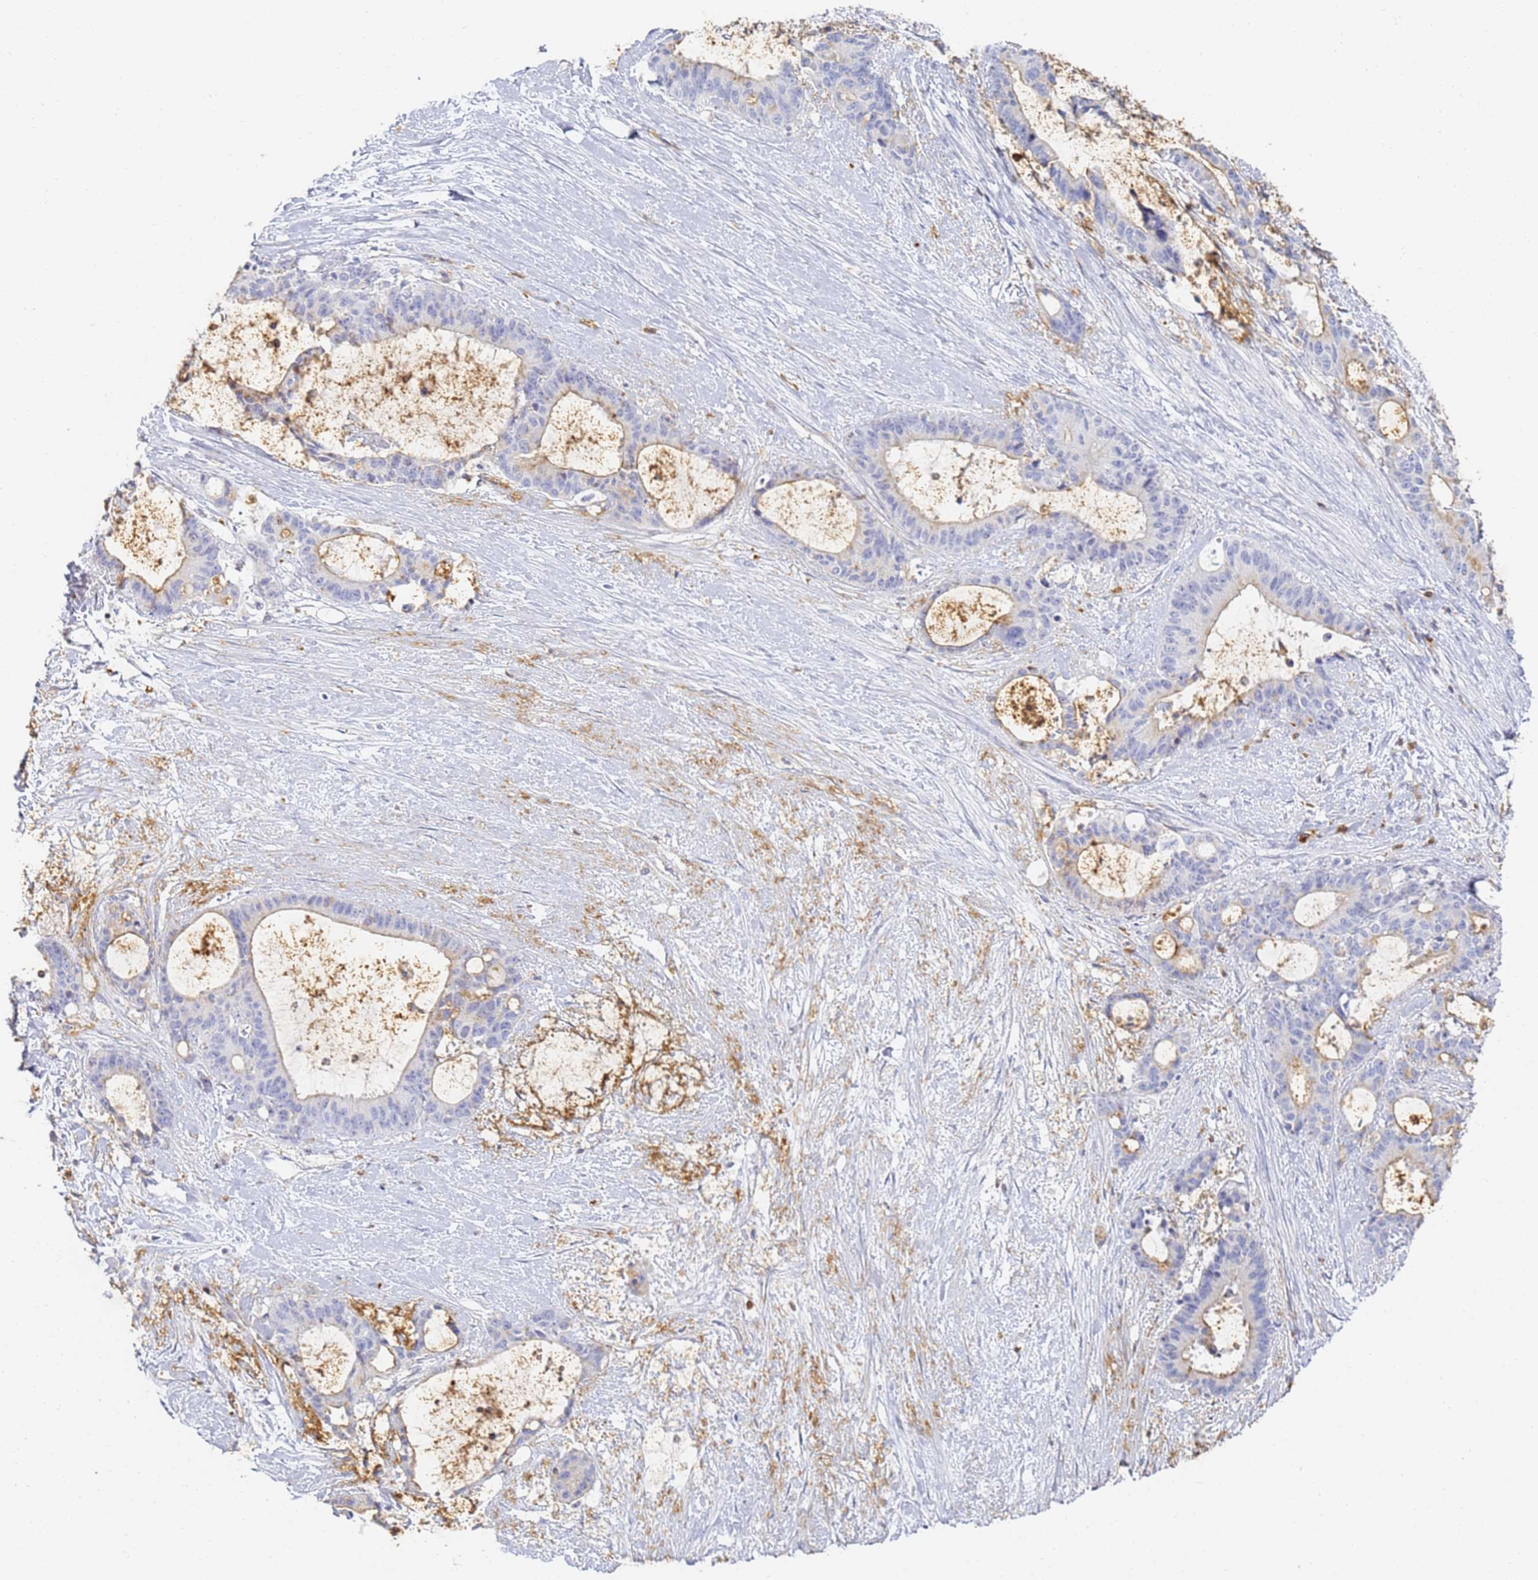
{"staining": {"intensity": "negative", "quantity": "none", "location": "none"}, "tissue": "liver cancer", "cell_type": "Tumor cells", "image_type": "cancer", "snomed": [{"axis": "morphology", "description": "Normal tissue, NOS"}, {"axis": "morphology", "description": "Cholangiocarcinoma"}, {"axis": "topography", "description": "Liver"}, {"axis": "topography", "description": "Peripheral nerve tissue"}], "caption": "Tumor cells are negative for protein expression in human cholangiocarcinoma (liver).", "gene": "BIN2", "patient": {"sex": "female", "age": 73}}